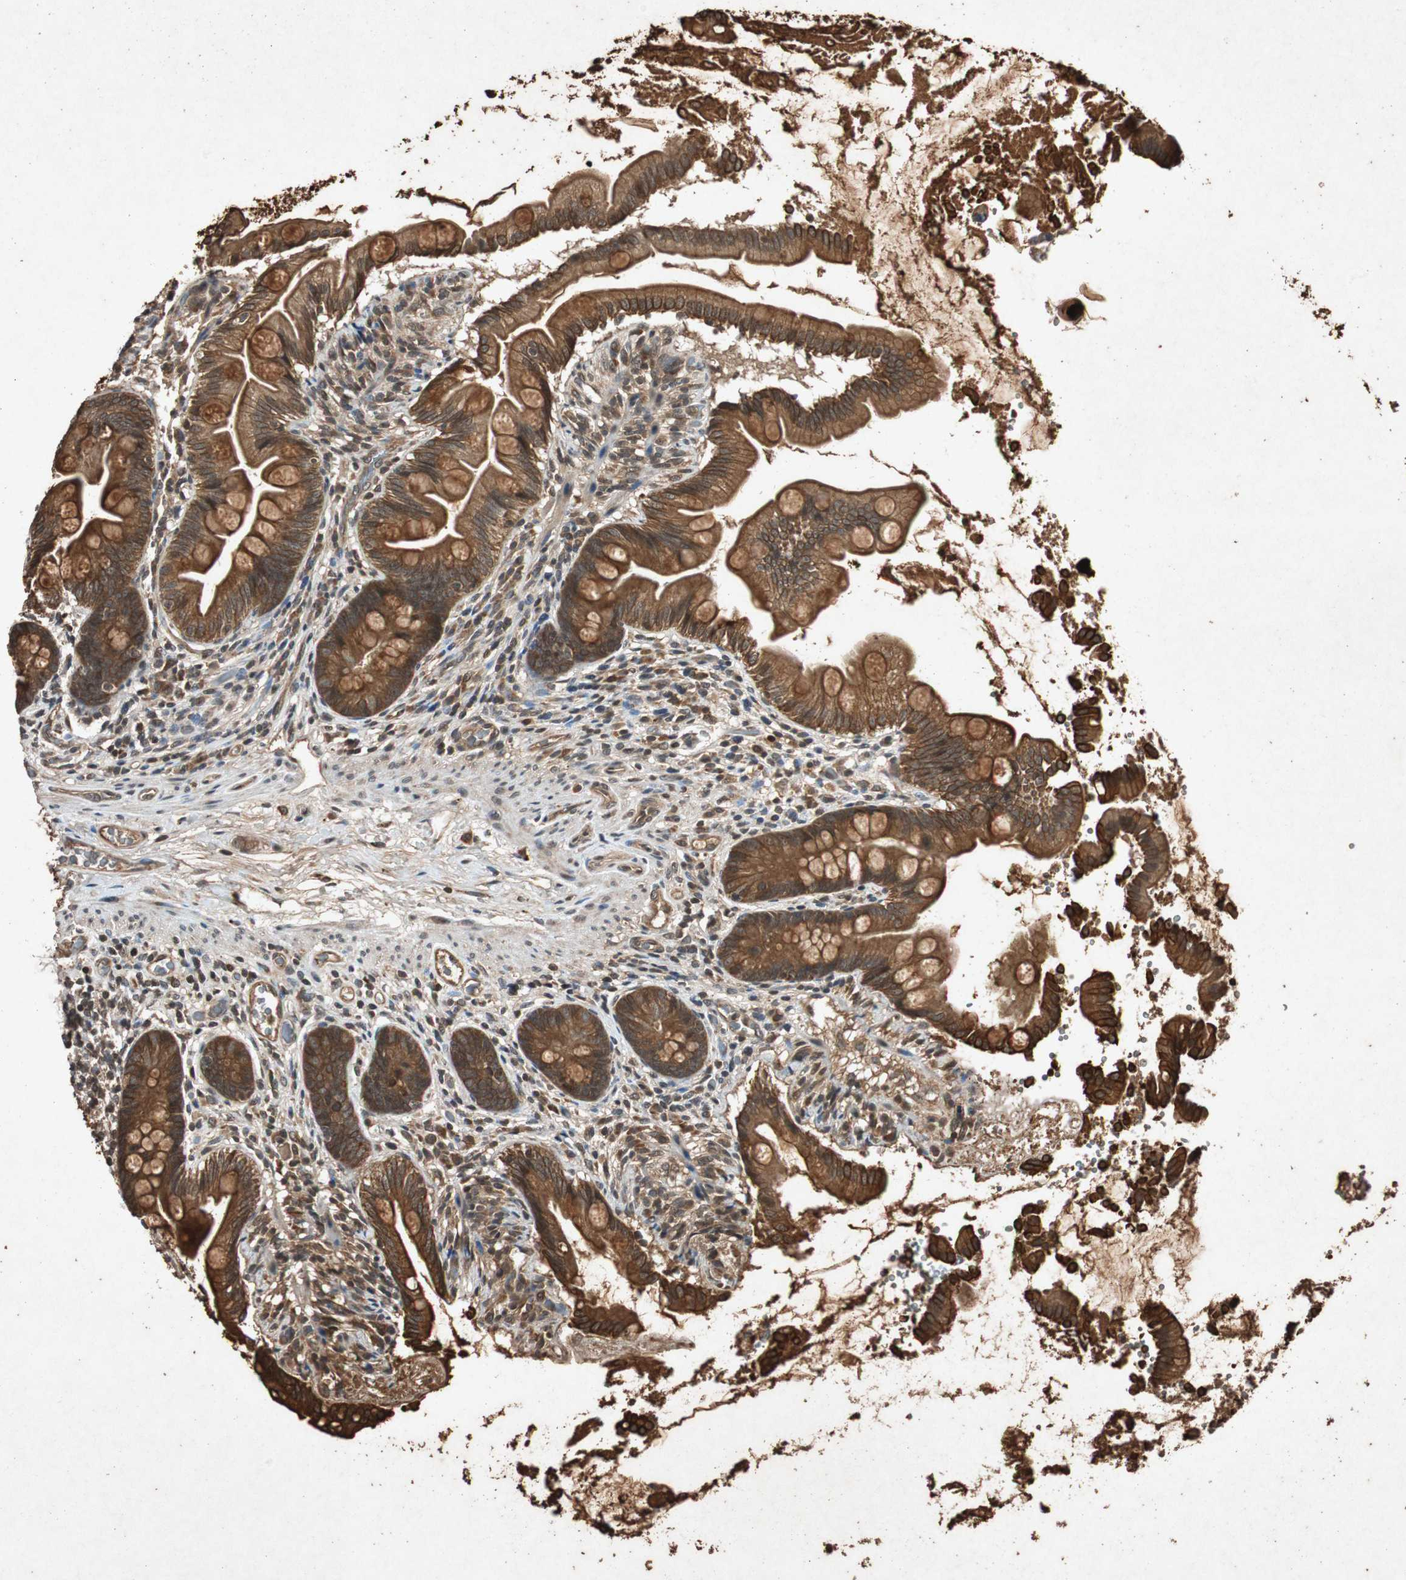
{"staining": {"intensity": "strong", "quantity": ">75%", "location": "cytoplasmic/membranous"}, "tissue": "small intestine", "cell_type": "Glandular cells", "image_type": "normal", "snomed": [{"axis": "morphology", "description": "Normal tissue, NOS"}, {"axis": "topography", "description": "Small intestine"}], "caption": "Human small intestine stained with a brown dye shows strong cytoplasmic/membranous positive expression in about >75% of glandular cells.", "gene": "SLIT2", "patient": {"sex": "female", "age": 56}}